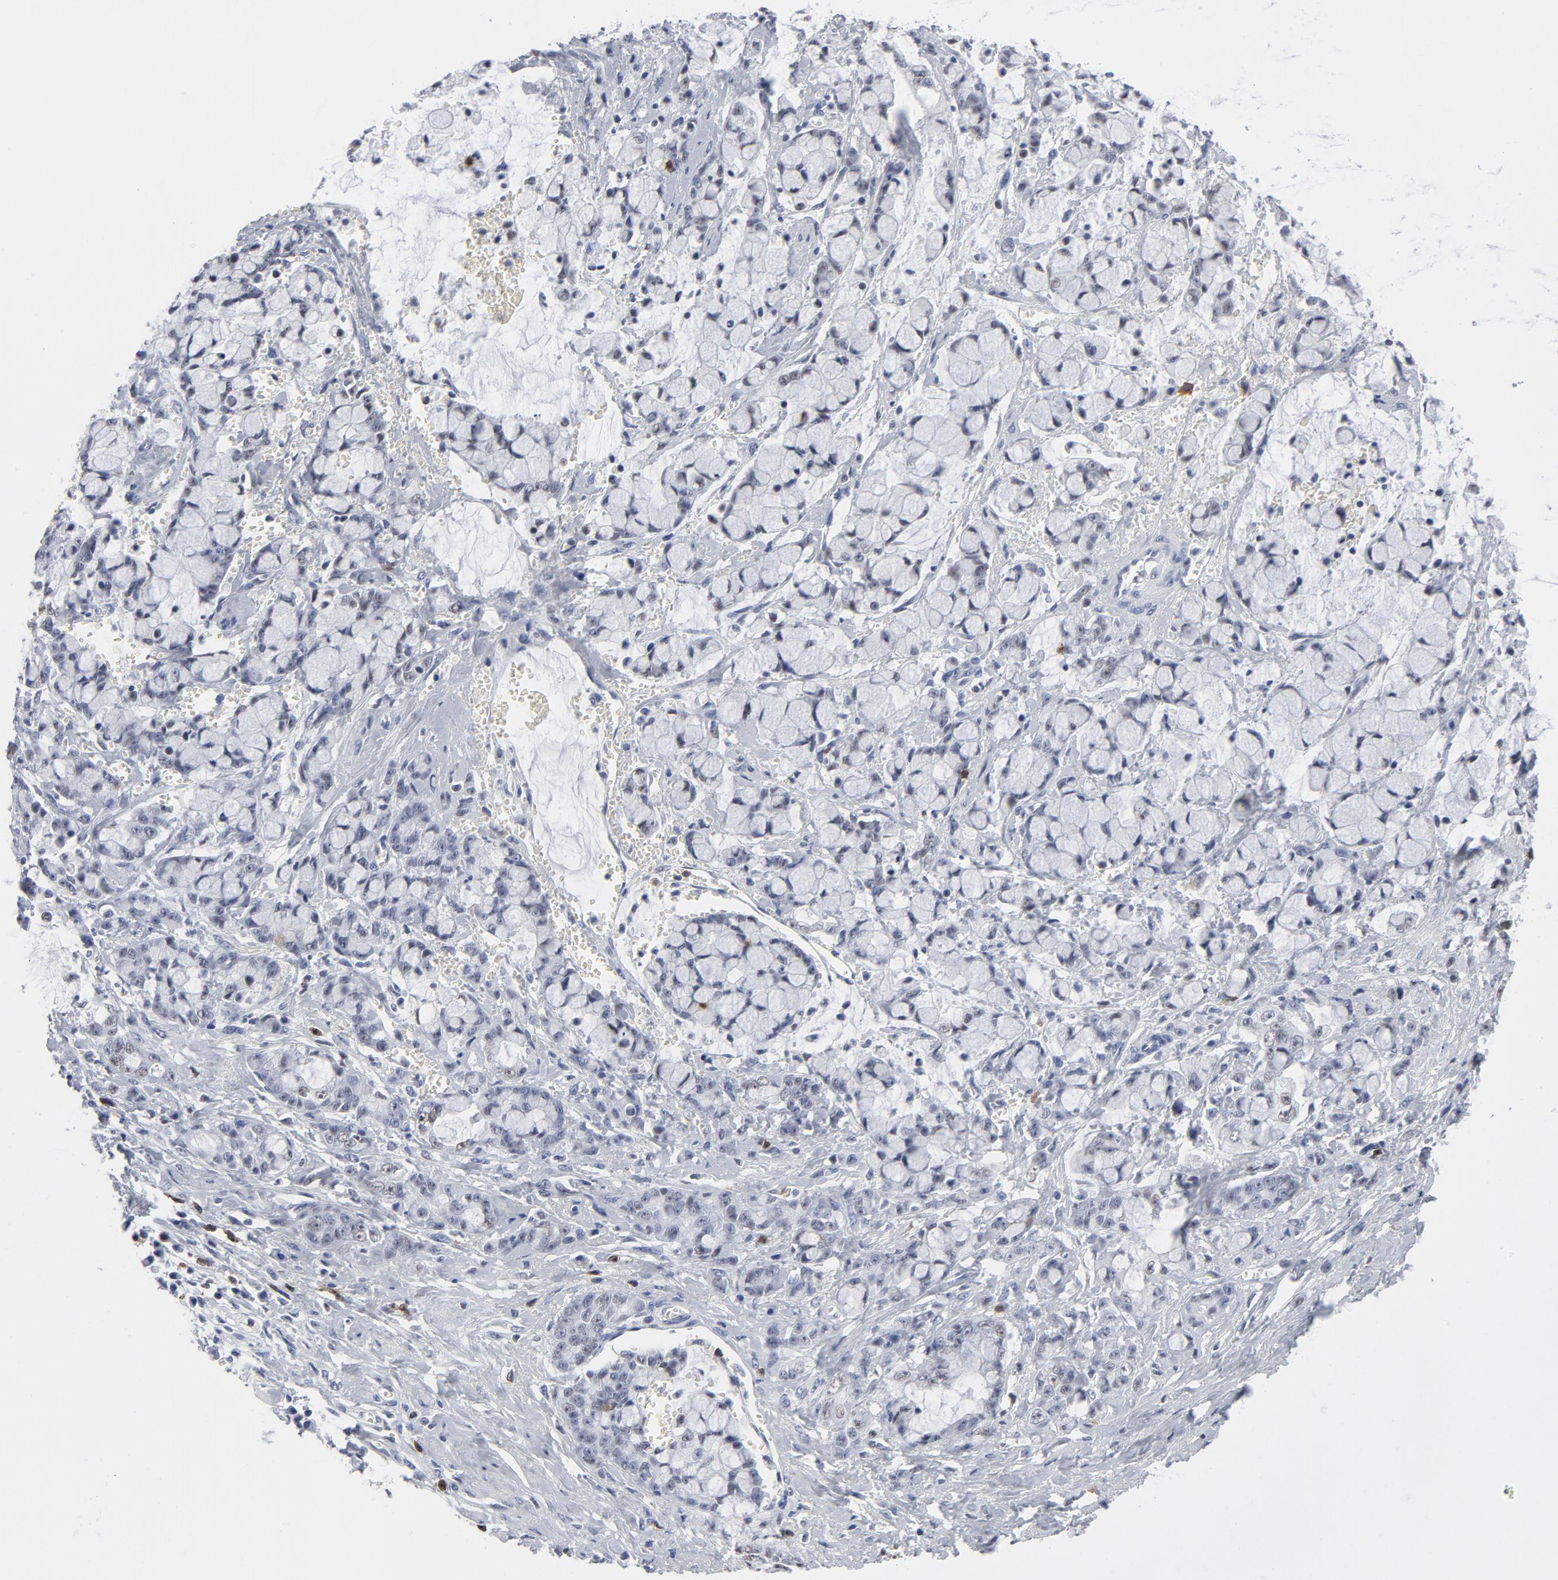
{"staining": {"intensity": "weak", "quantity": "<25%", "location": "nuclear"}, "tissue": "pancreatic cancer", "cell_type": "Tumor cells", "image_type": "cancer", "snomed": [{"axis": "morphology", "description": "Adenocarcinoma, NOS"}, {"axis": "topography", "description": "Pancreas"}], "caption": "Pancreatic adenocarcinoma was stained to show a protein in brown. There is no significant expression in tumor cells. (Brightfield microscopy of DAB IHC at high magnification).", "gene": "CD2", "patient": {"sex": "female", "age": 73}}